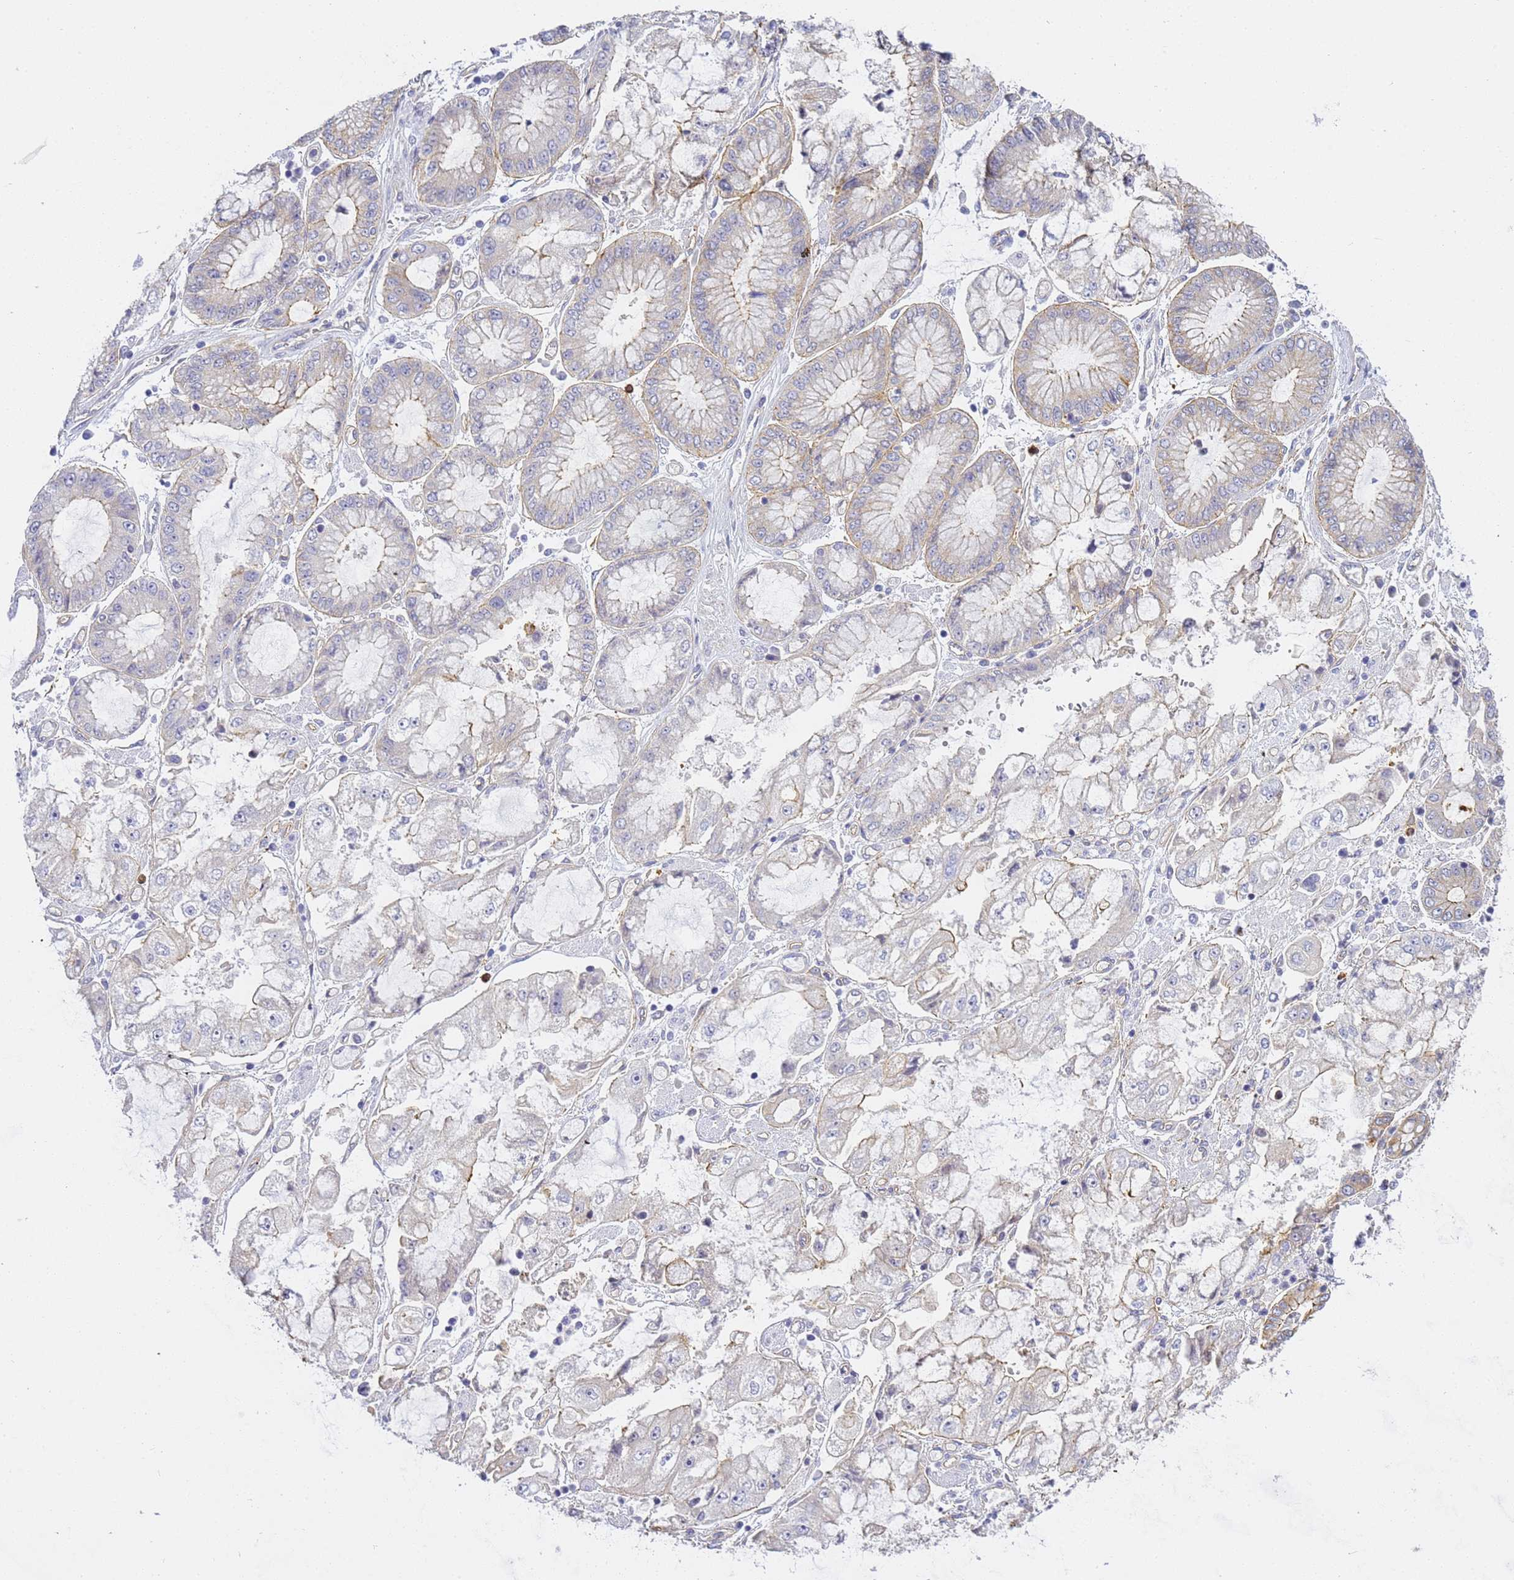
{"staining": {"intensity": "negative", "quantity": "none", "location": "none"}, "tissue": "stomach cancer", "cell_type": "Tumor cells", "image_type": "cancer", "snomed": [{"axis": "morphology", "description": "Adenocarcinoma, NOS"}, {"axis": "topography", "description": "Stomach"}], "caption": "The histopathology image exhibits no staining of tumor cells in adenocarcinoma (stomach).", "gene": "GON4L", "patient": {"sex": "male", "age": 76}}